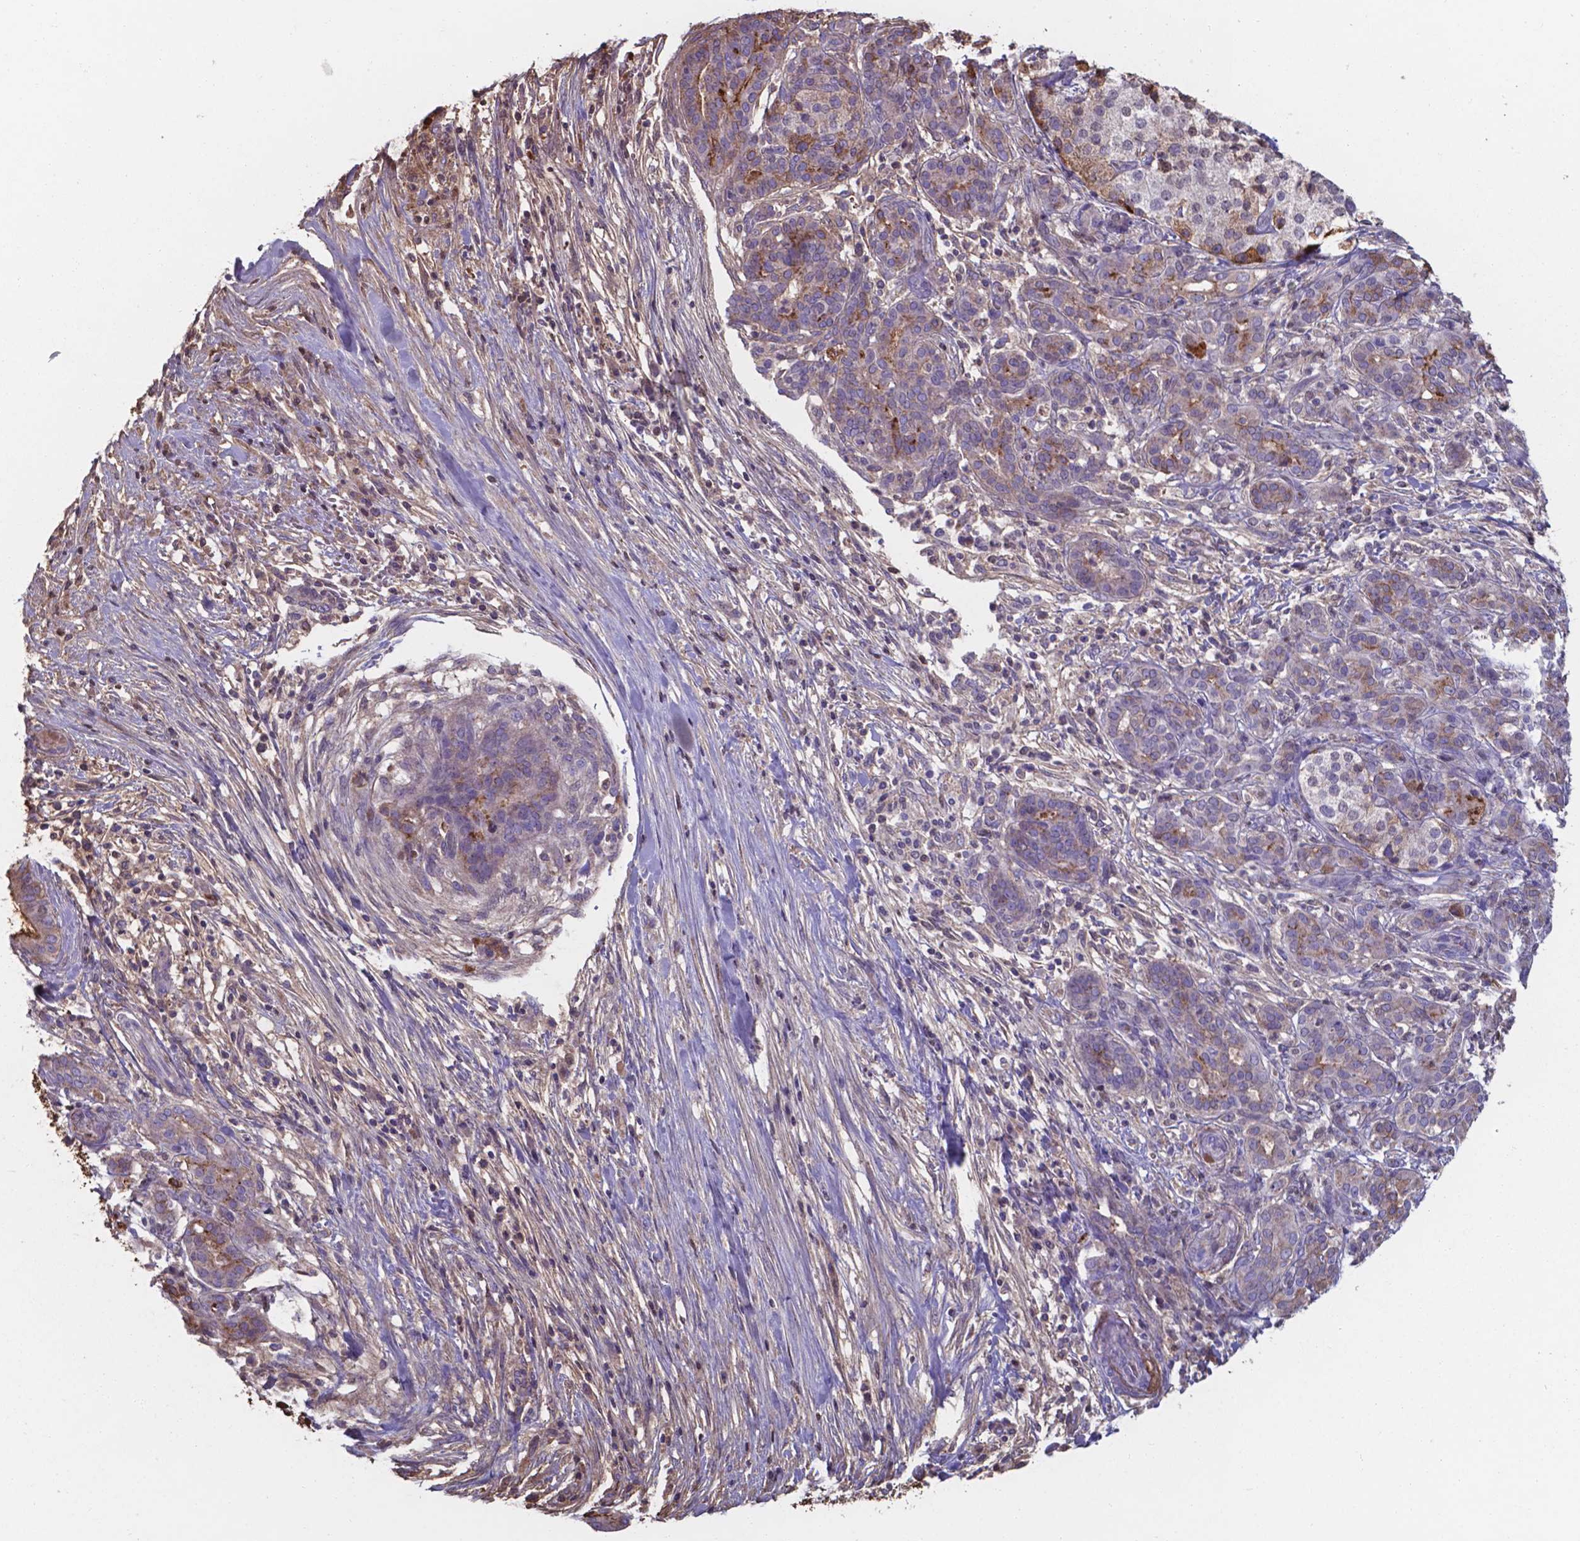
{"staining": {"intensity": "weak", "quantity": "25%-75%", "location": "cytoplasmic/membranous"}, "tissue": "pancreatic cancer", "cell_type": "Tumor cells", "image_type": "cancer", "snomed": [{"axis": "morphology", "description": "Adenocarcinoma, NOS"}, {"axis": "topography", "description": "Pancreas"}], "caption": "Immunohistochemical staining of pancreatic cancer displays low levels of weak cytoplasmic/membranous protein positivity in about 25%-75% of tumor cells. (DAB IHC, brown staining for protein, blue staining for nuclei).", "gene": "SERPINA1", "patient": {"sex": "male", "age": 44}}